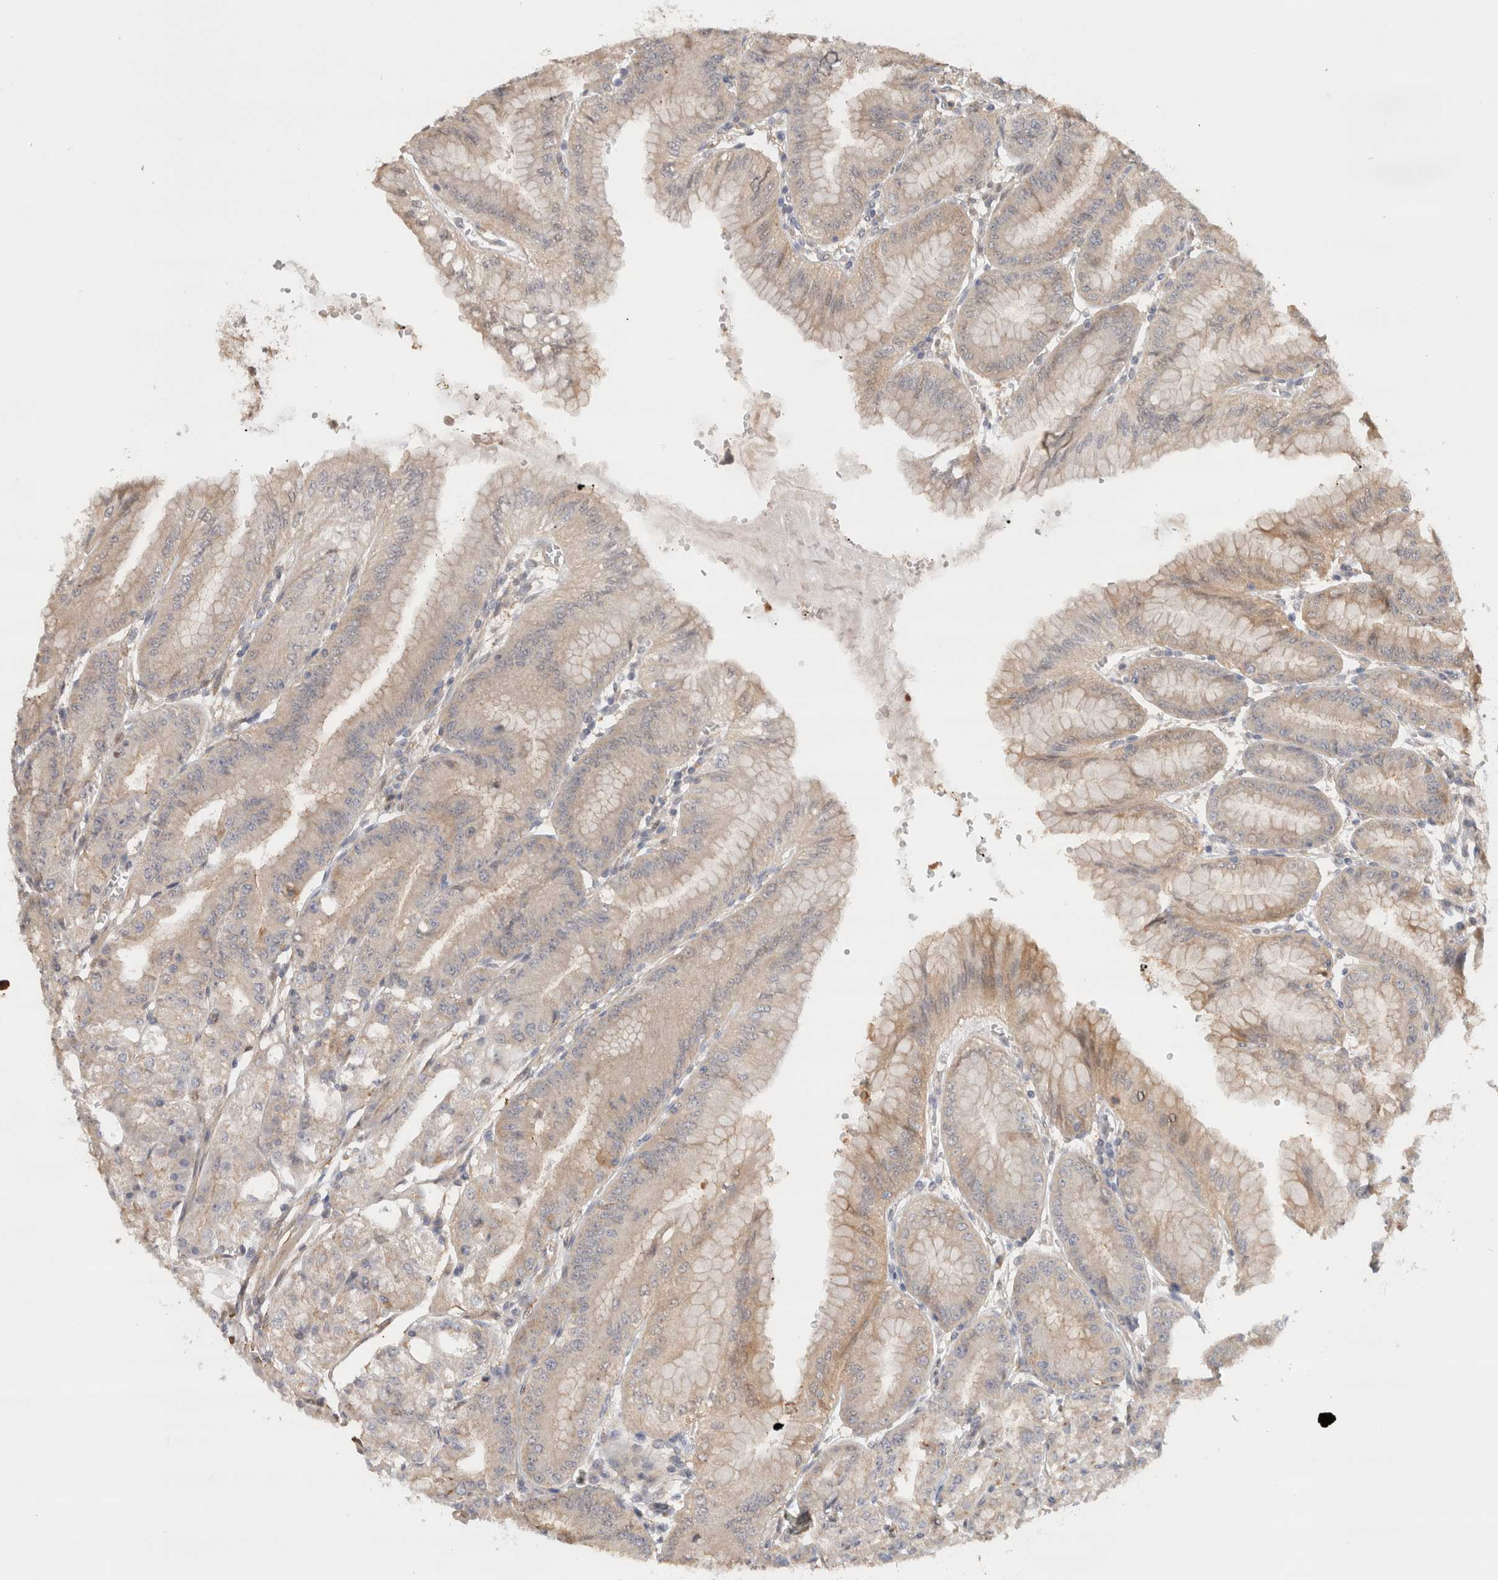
{"staining": {"intensity": "moderate", "quantity": ">75%", "location": "cytoplasmic/membranous,nuclear"}, "tissue": "stomach", "cell_type": "Glandular cells", "image_type": "normal", "snomed": [{"axis": "morphology", "description": "Normal tissue, NOS"}, {"axis": "topography", "description": "Stomach, lower"}], "caption": "Immunohistochemical staining of normal human stomach exhibits >75% levels of moderate cytoplasmic/membranous,nuclear protein expression in about >75% of glandular cells. (DAB (3,3'-diaminobenzidine) IHC, brown staining for protein, blue staining for nuclei).", "gene": "OTUD6B", "patient": {"sex": "male", "age": 71}}